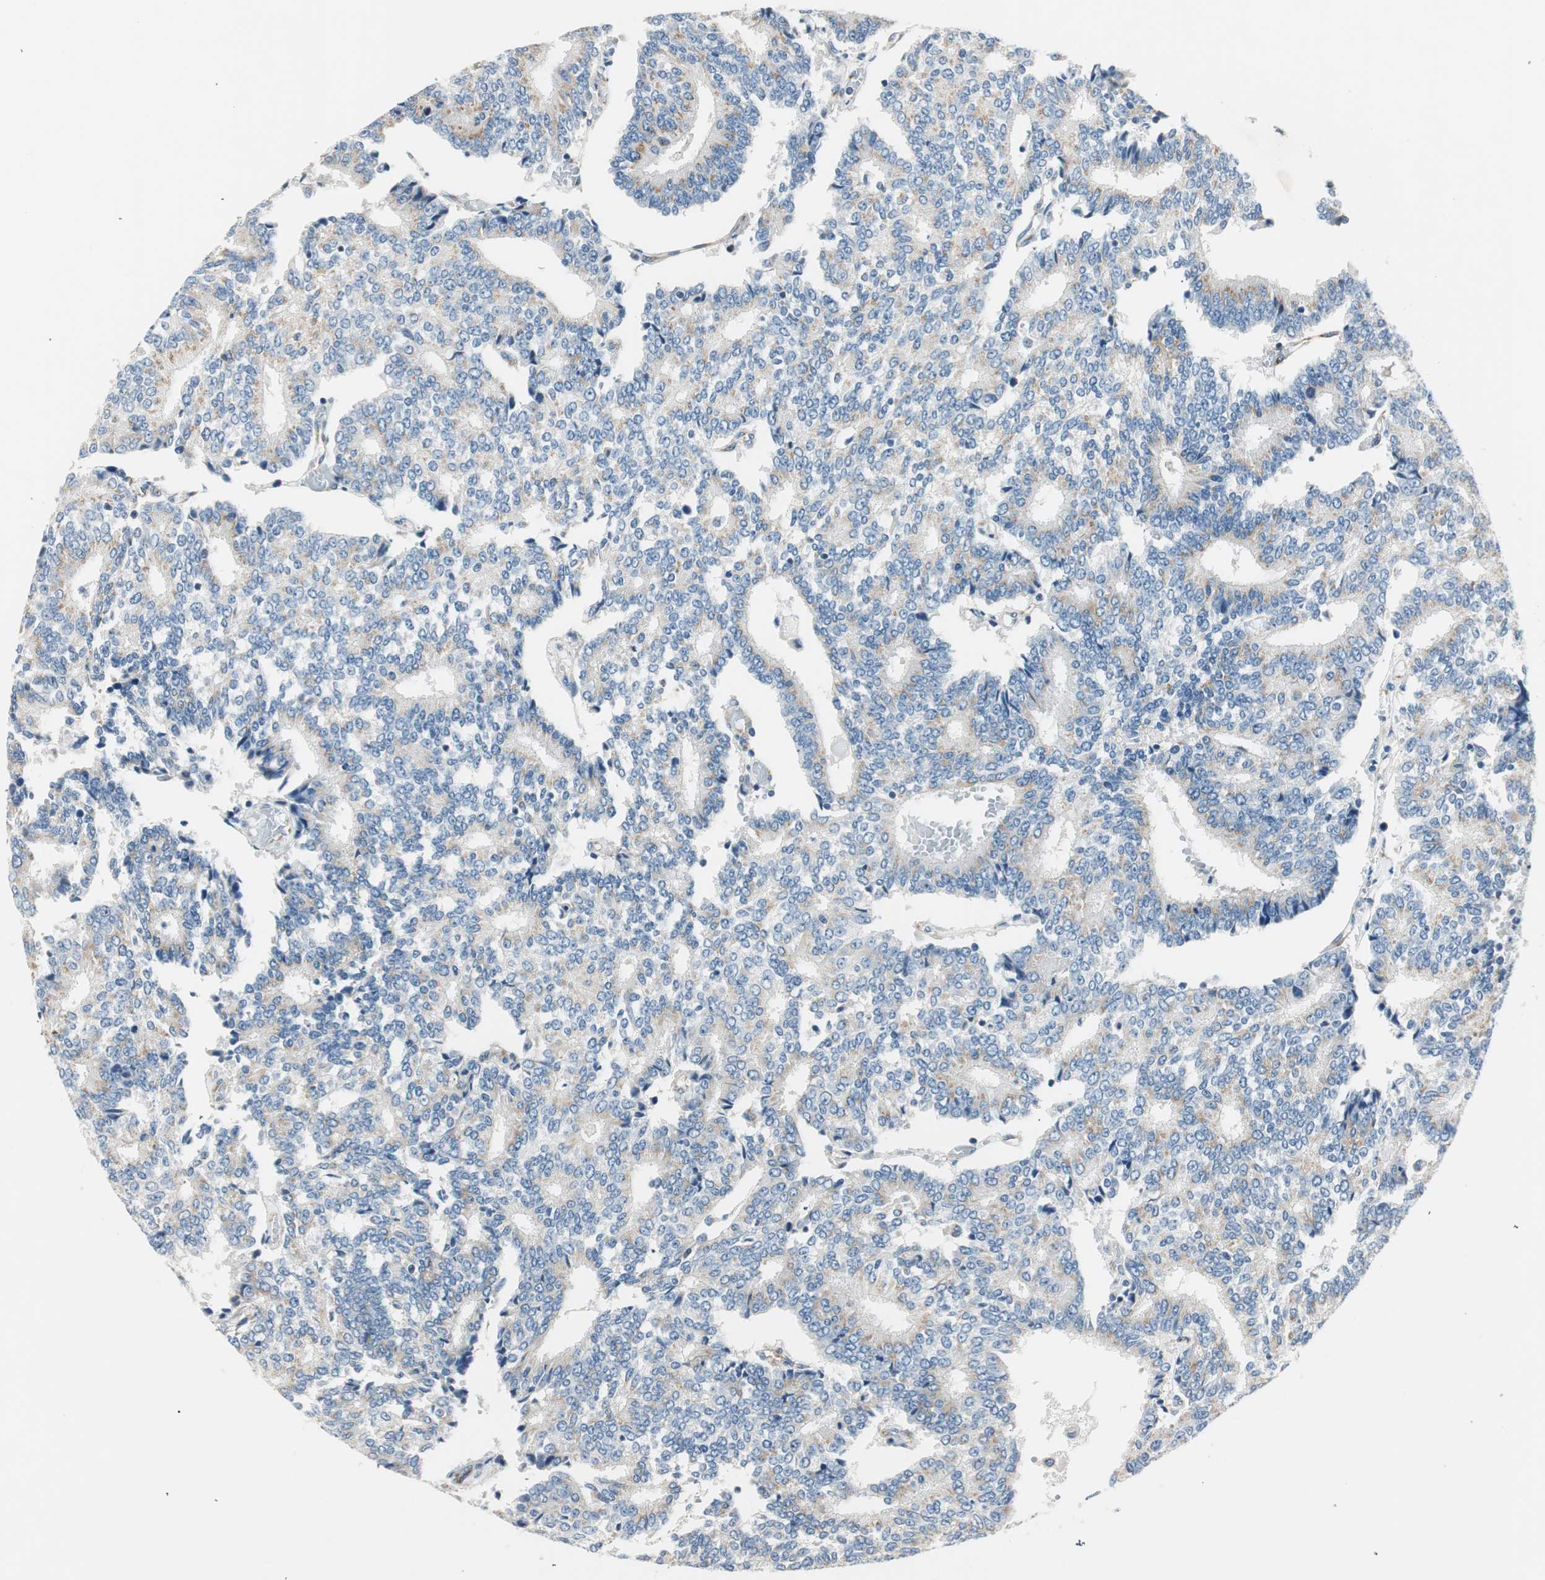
{"staining": {"intensity": "moderate", "quantity": "25%-75%", "location": "cytoplasmic/membranous"}, "tissue": "prostate cancer", "cell_type": "Tumor cells", "image_type": "cancer", "snomed": [{"axis": "morphology", "description": "Adenocarcinoma, High grade"}, {"axis": "topography", "description": "Prostate"}], "caption": "Prostate adenocarcinoma (high-grade) stained with DAB (3,3'-diaminobenzidine) IHC demonstrates medium levels of moderate cytoplasmic/membranous expression in about 25%-75% of tumor cells. (Brightfield microscopy of DAB IHC at high magnification).", "gene": "TMF1", "patient": {"sex": "male", "age": 55}}